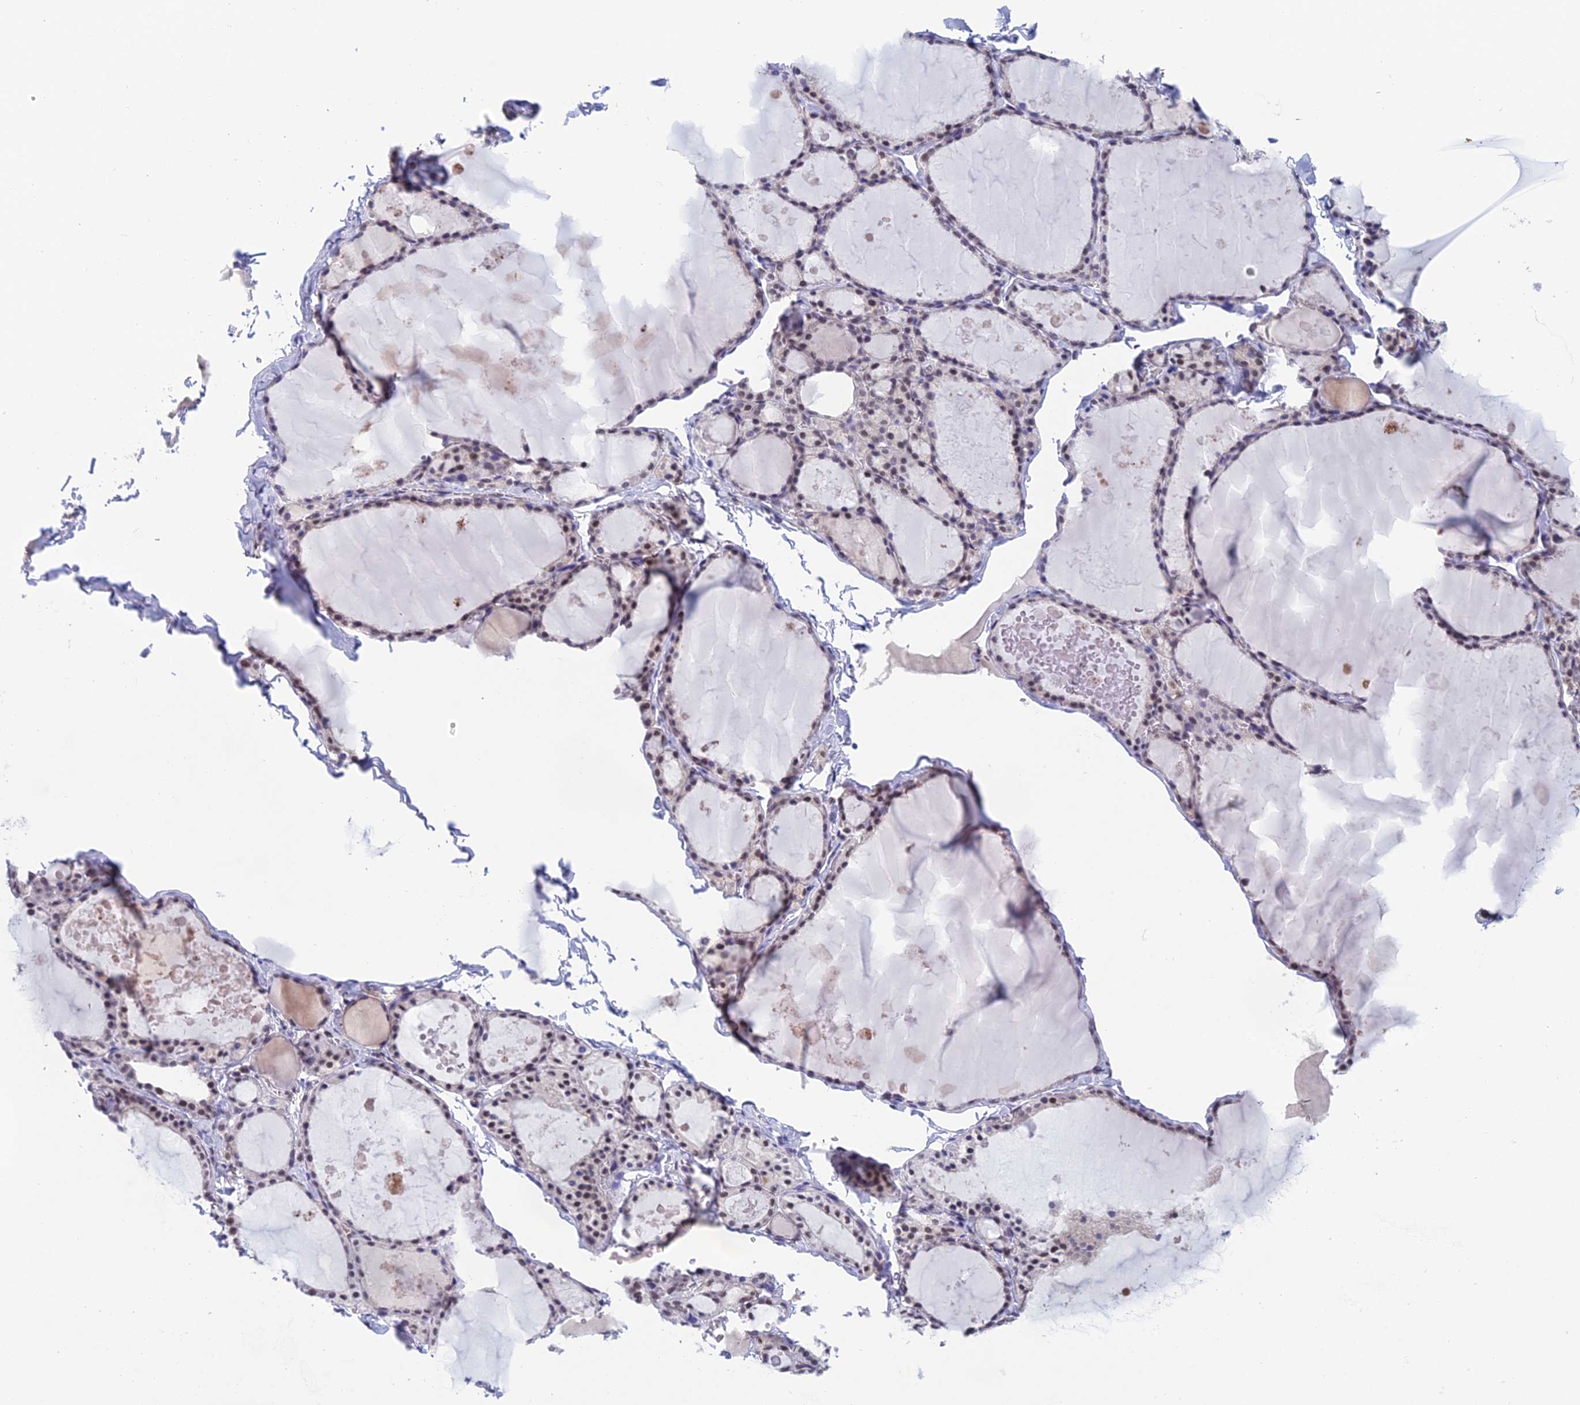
{"staining": {"intensity": "moderate", "quantity": "25%-75%", "location": "nuclear"}, "tissue": "thyroid gland", "cell_type": "Glandular cells", "image_type": "normal", "snomed": [{"axis": "morphology", "description": "Normal tissue, NOS"}, {"axis": "topography", "description": "Thyroid gland"}], "caption": "IHC (DAB) staining of unremarkable thyroid gland displays moderate nuclear protein expression in approximately 25%-75% of glandular cells. Nuclei are stained in blue.", "gene": "NABP2", "patient": {"sex": "male", "age": 56}}